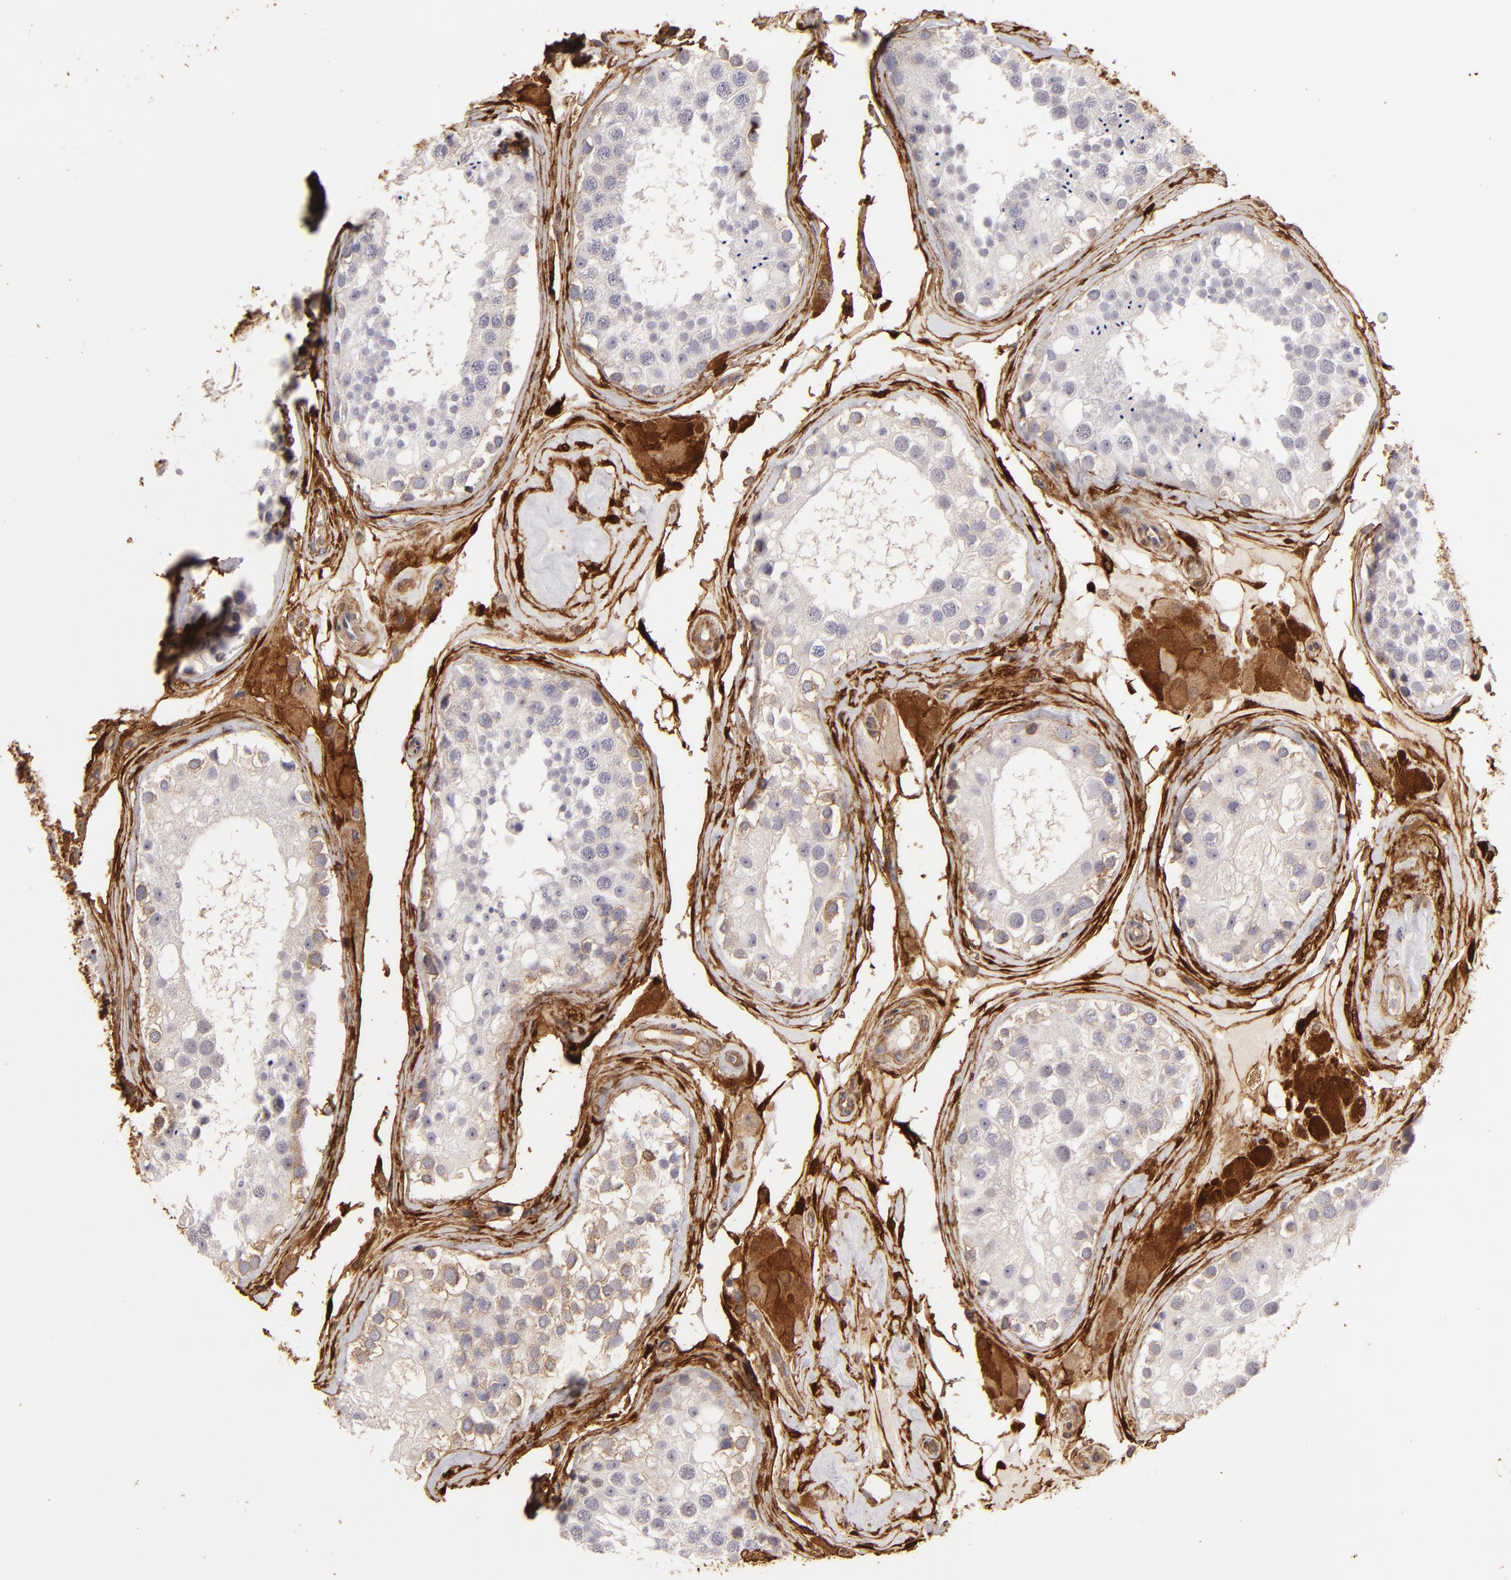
{"staining": {"intensity": "negative", "quantity": "none", "location": "none"}, "tissue": "testis", "cell_type": "Cells in seminiferous ducts", "image_type": "normal", "snomed": [{"axis": "morphology", "description": "Normal tissue, NOS"}, {"axis": "topography", "description": "Testis"}], "caption": "Immunohistochemistry photomicrograph of normal testis: testis stained with DAB (3,3'-diaminobenzidine) shows no significant protein expression in cells in seminiferous ducts.", "gene": "HSPB6", "patient": {"sex": "male", "age": 68}}